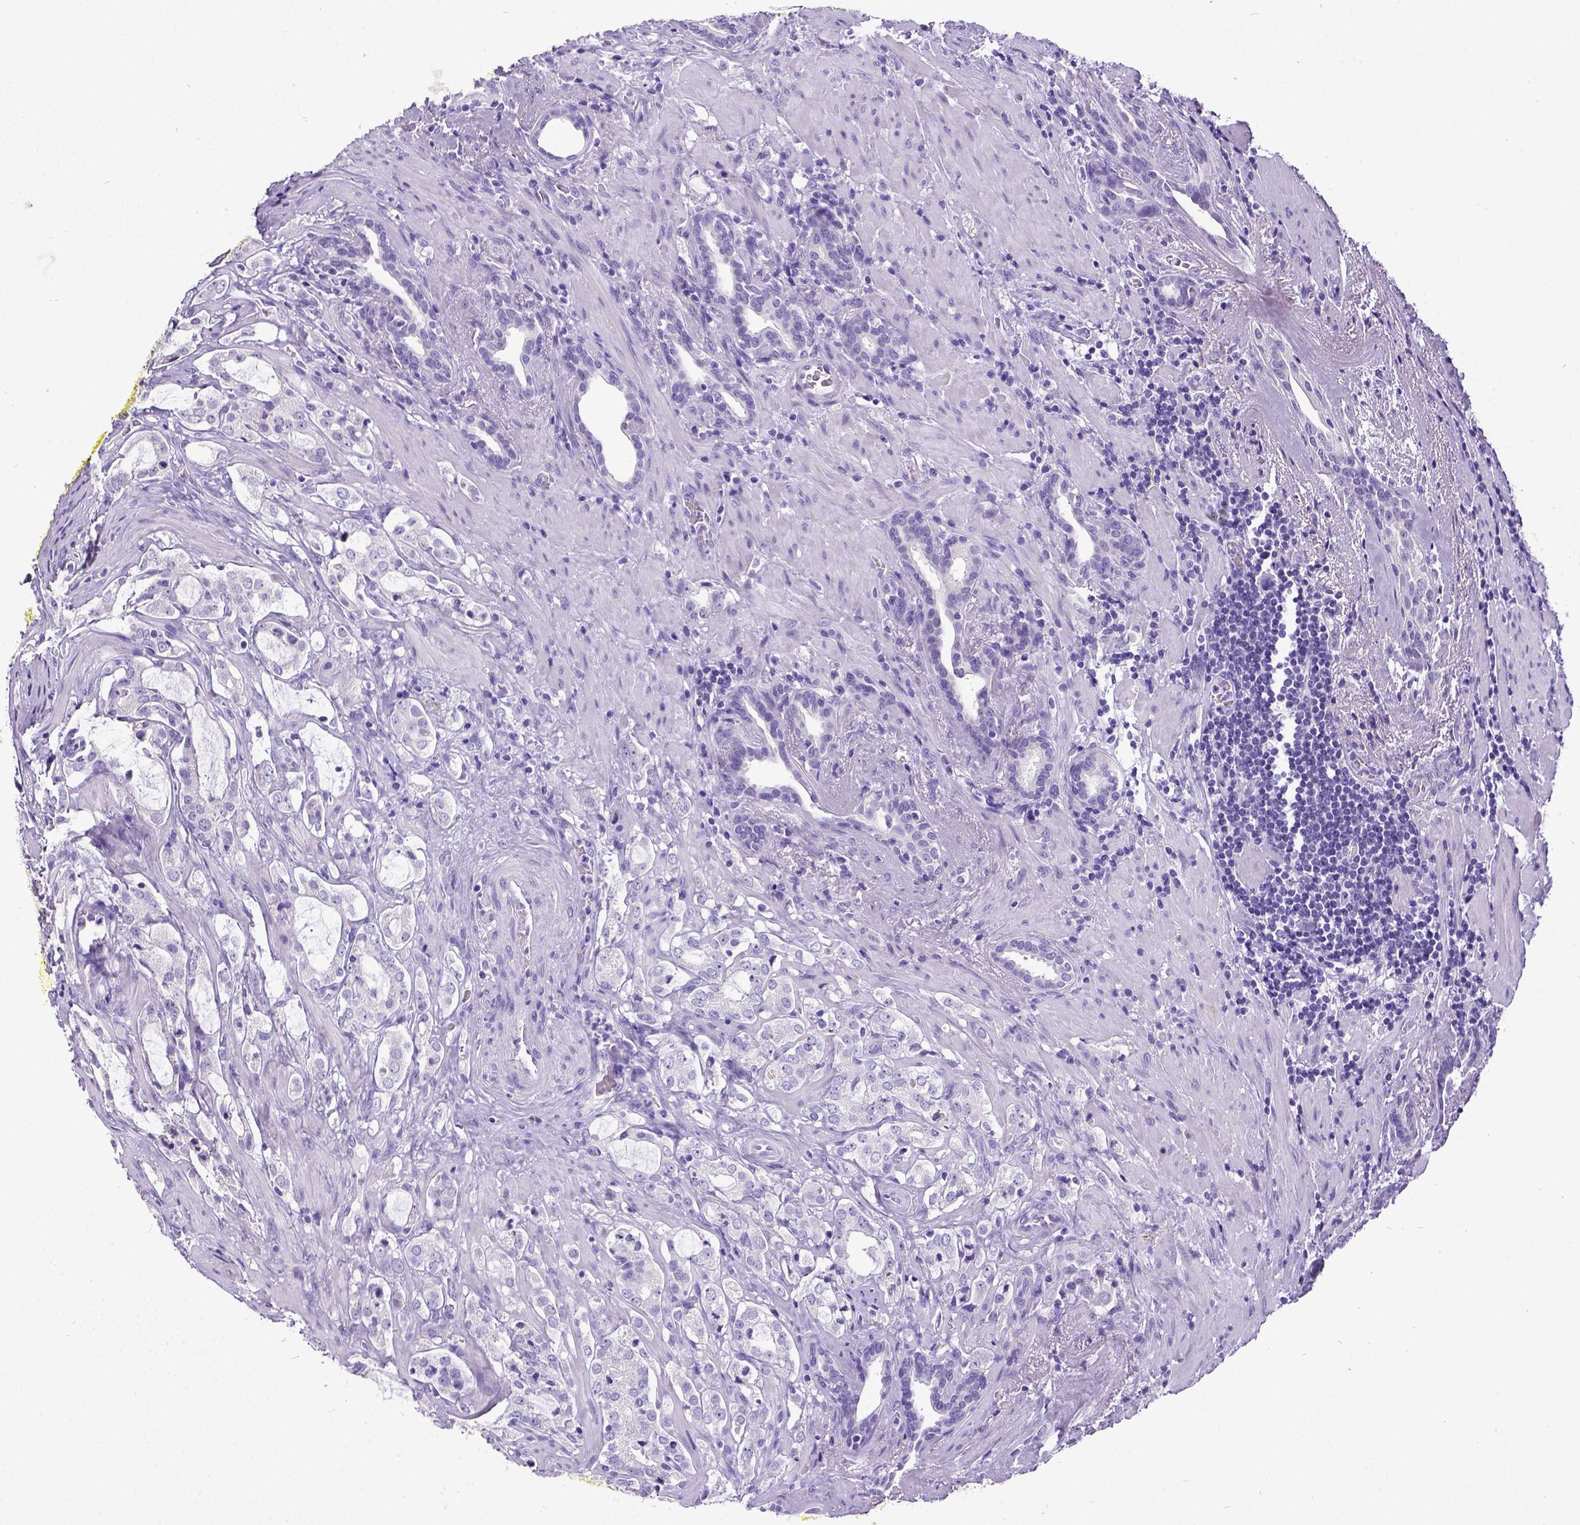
{"staining": {"intensity": "negative", "quantity": "none", "location": "none"}, "tissue": "prostate cancer", "cell_type": "Tumor cells", "image_type": "cancer", "snomed": [{"axis": "morphology", "description": "Adenocarcinoma, NOS"}, {"axis": "topography", "description": "Prostate"}], "caption": "Micrograph shows no significant protein expression in tumor cells of prostate cancer.", "gene": "SATB2", "patient": {"sex": "male", "age": 66}}